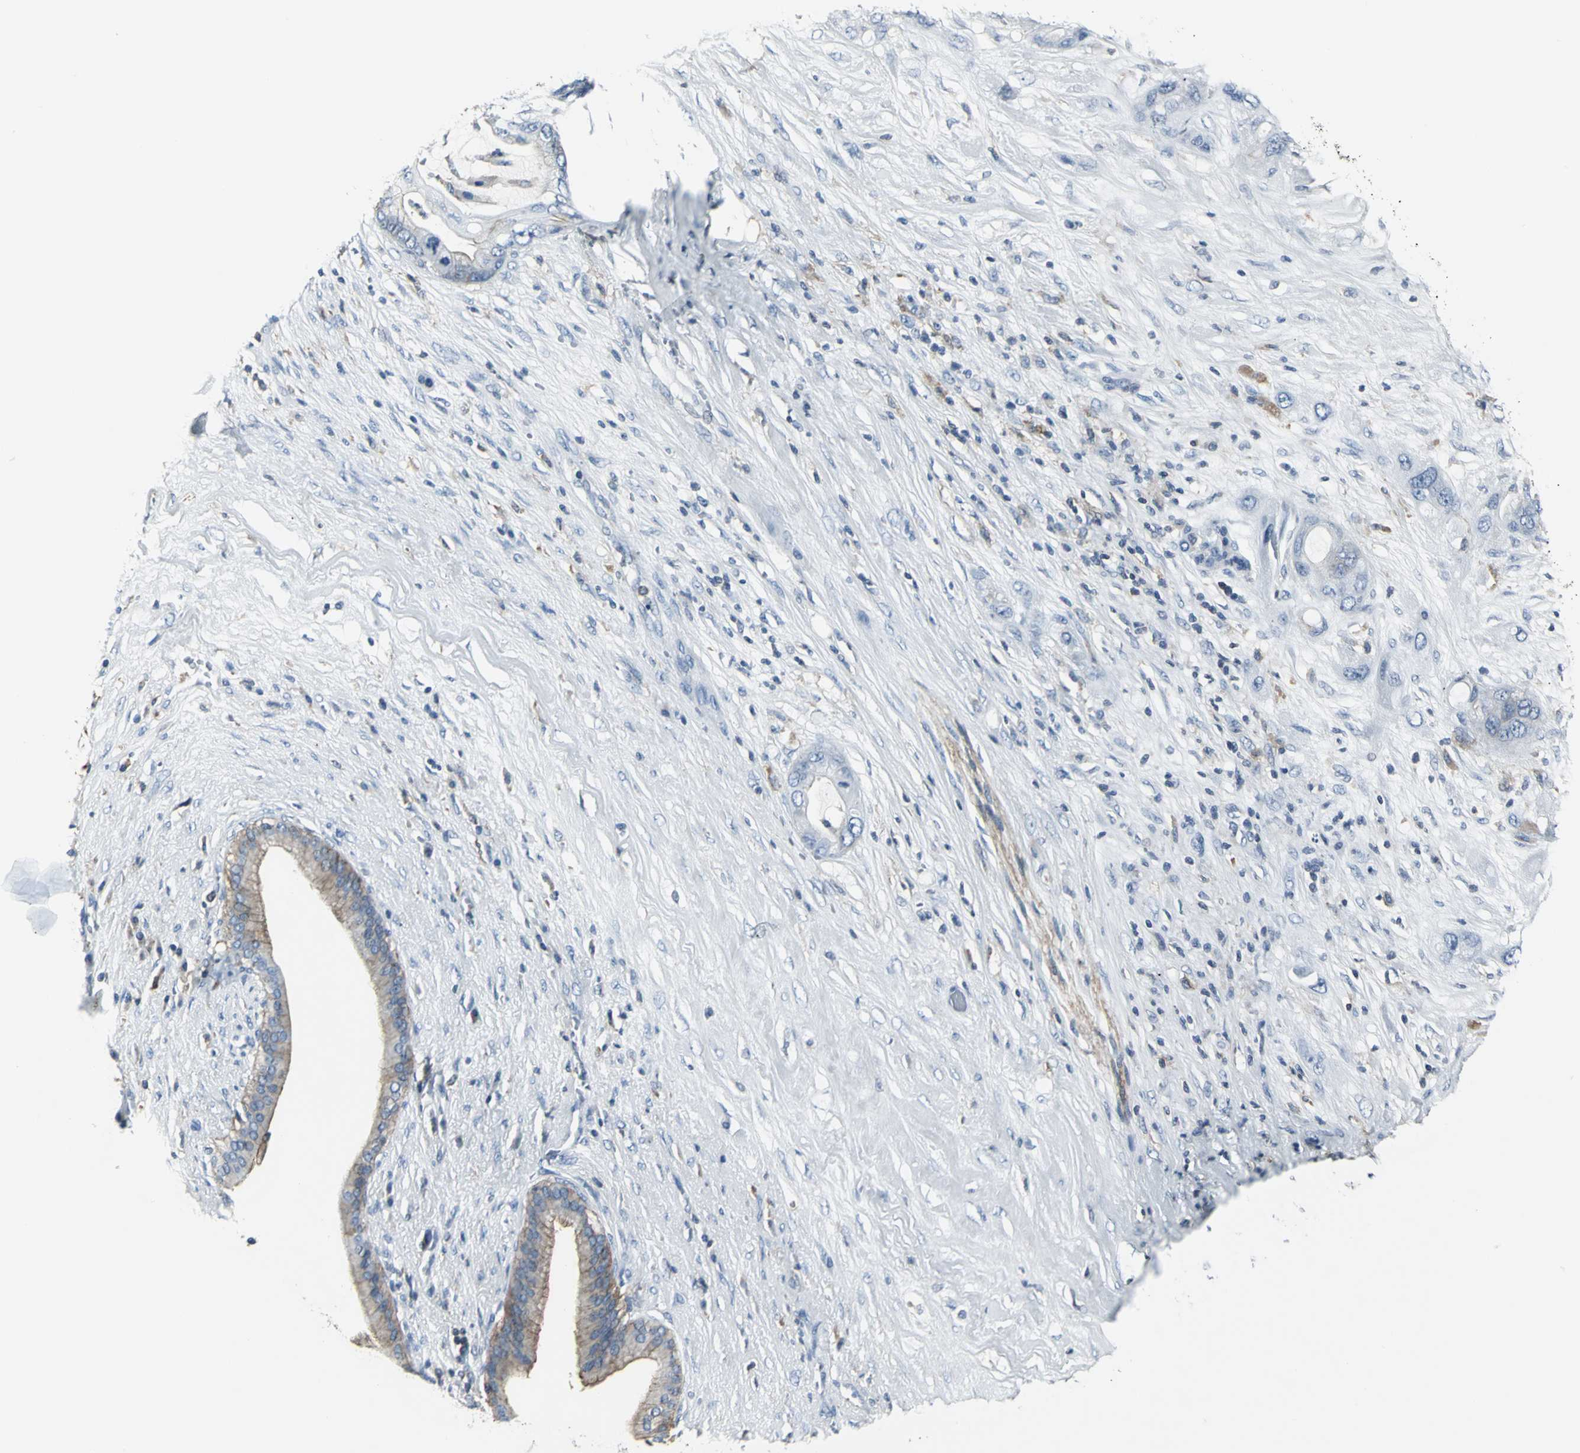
{"staining": {"intensity": "negative", "quantity": "none", "location": "none"}, "tissue": "pancreatic cancer", "cell_type": "Tumor cells", "image_type": "cancer", "snomed": [{"axis": "morphology", "description": "Adenocarcinoma, NOS"}, {"axis": "topography", "description": "Pancreas"}], "caption": "IHC photomicrograph of human pancreatic cancer (adenocarcinoma) stained for a protein (brown), which reveals no staining in tumor cells.", "gene": "IQGAP2", "patient": {"sex": "female", "age": 59}}